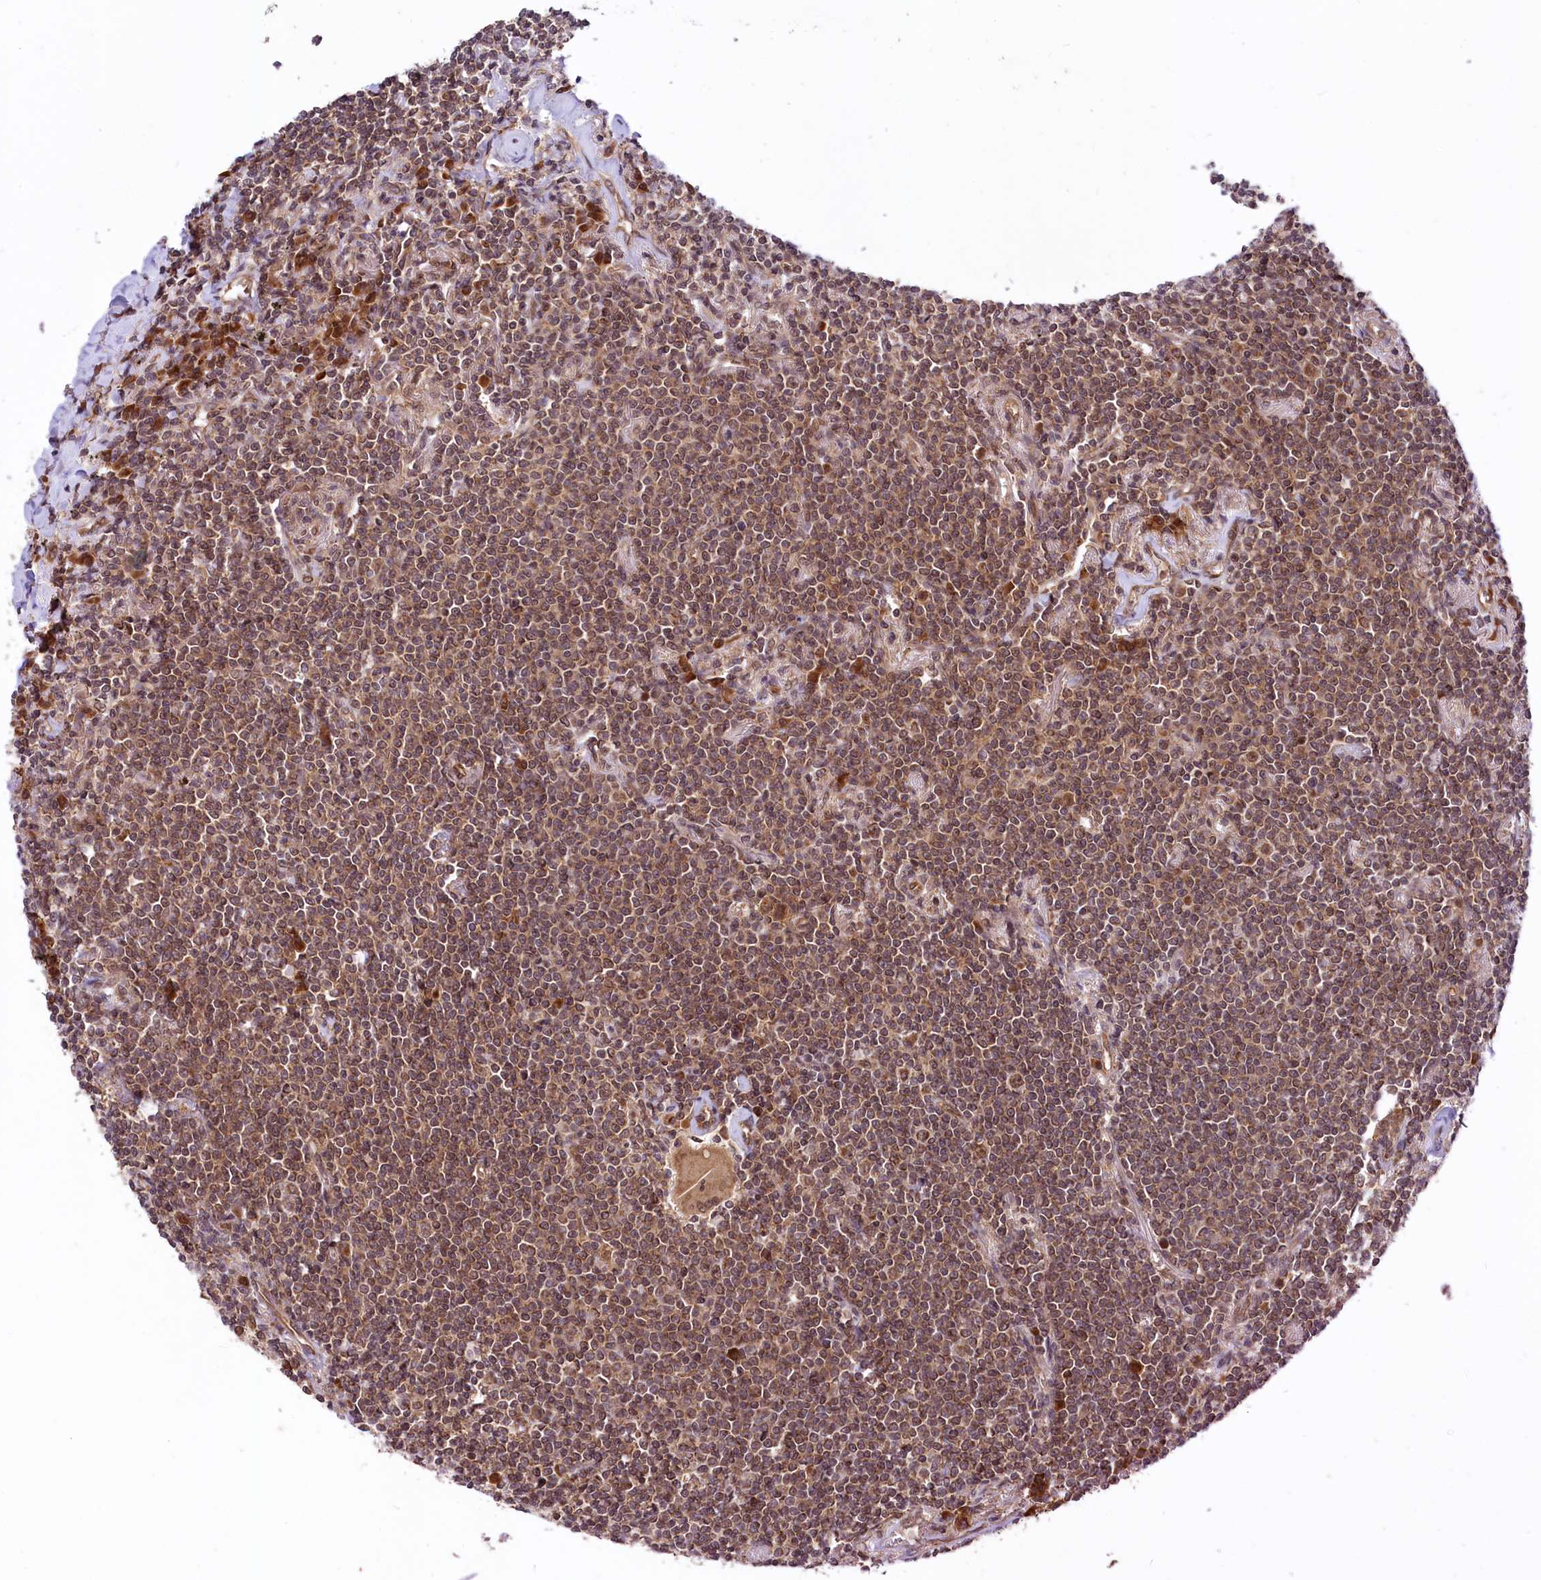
{"staining": {"intensity": "moderate", "quantity": ">75%", "location": "cytoplasmic/membranous,nuclear"}, "tissue": "lymphoma", "cell_type": "Tumor cells", "image_type": "cancer", "snomed": [{"axis": "morphology", "description": "Malignant lymphoma, non-Hodgkin's type, Low grade"}, {"axis": "topography", "description": "Lung"}], "caption": "Lymphoma stained with IHC demonstrates moderate cytoplasmic/membranous and nuclear staining in approximately >75% of tumor cells.", "gene": "UBE3A", "patient": {"sex": "female", "age": 71}}